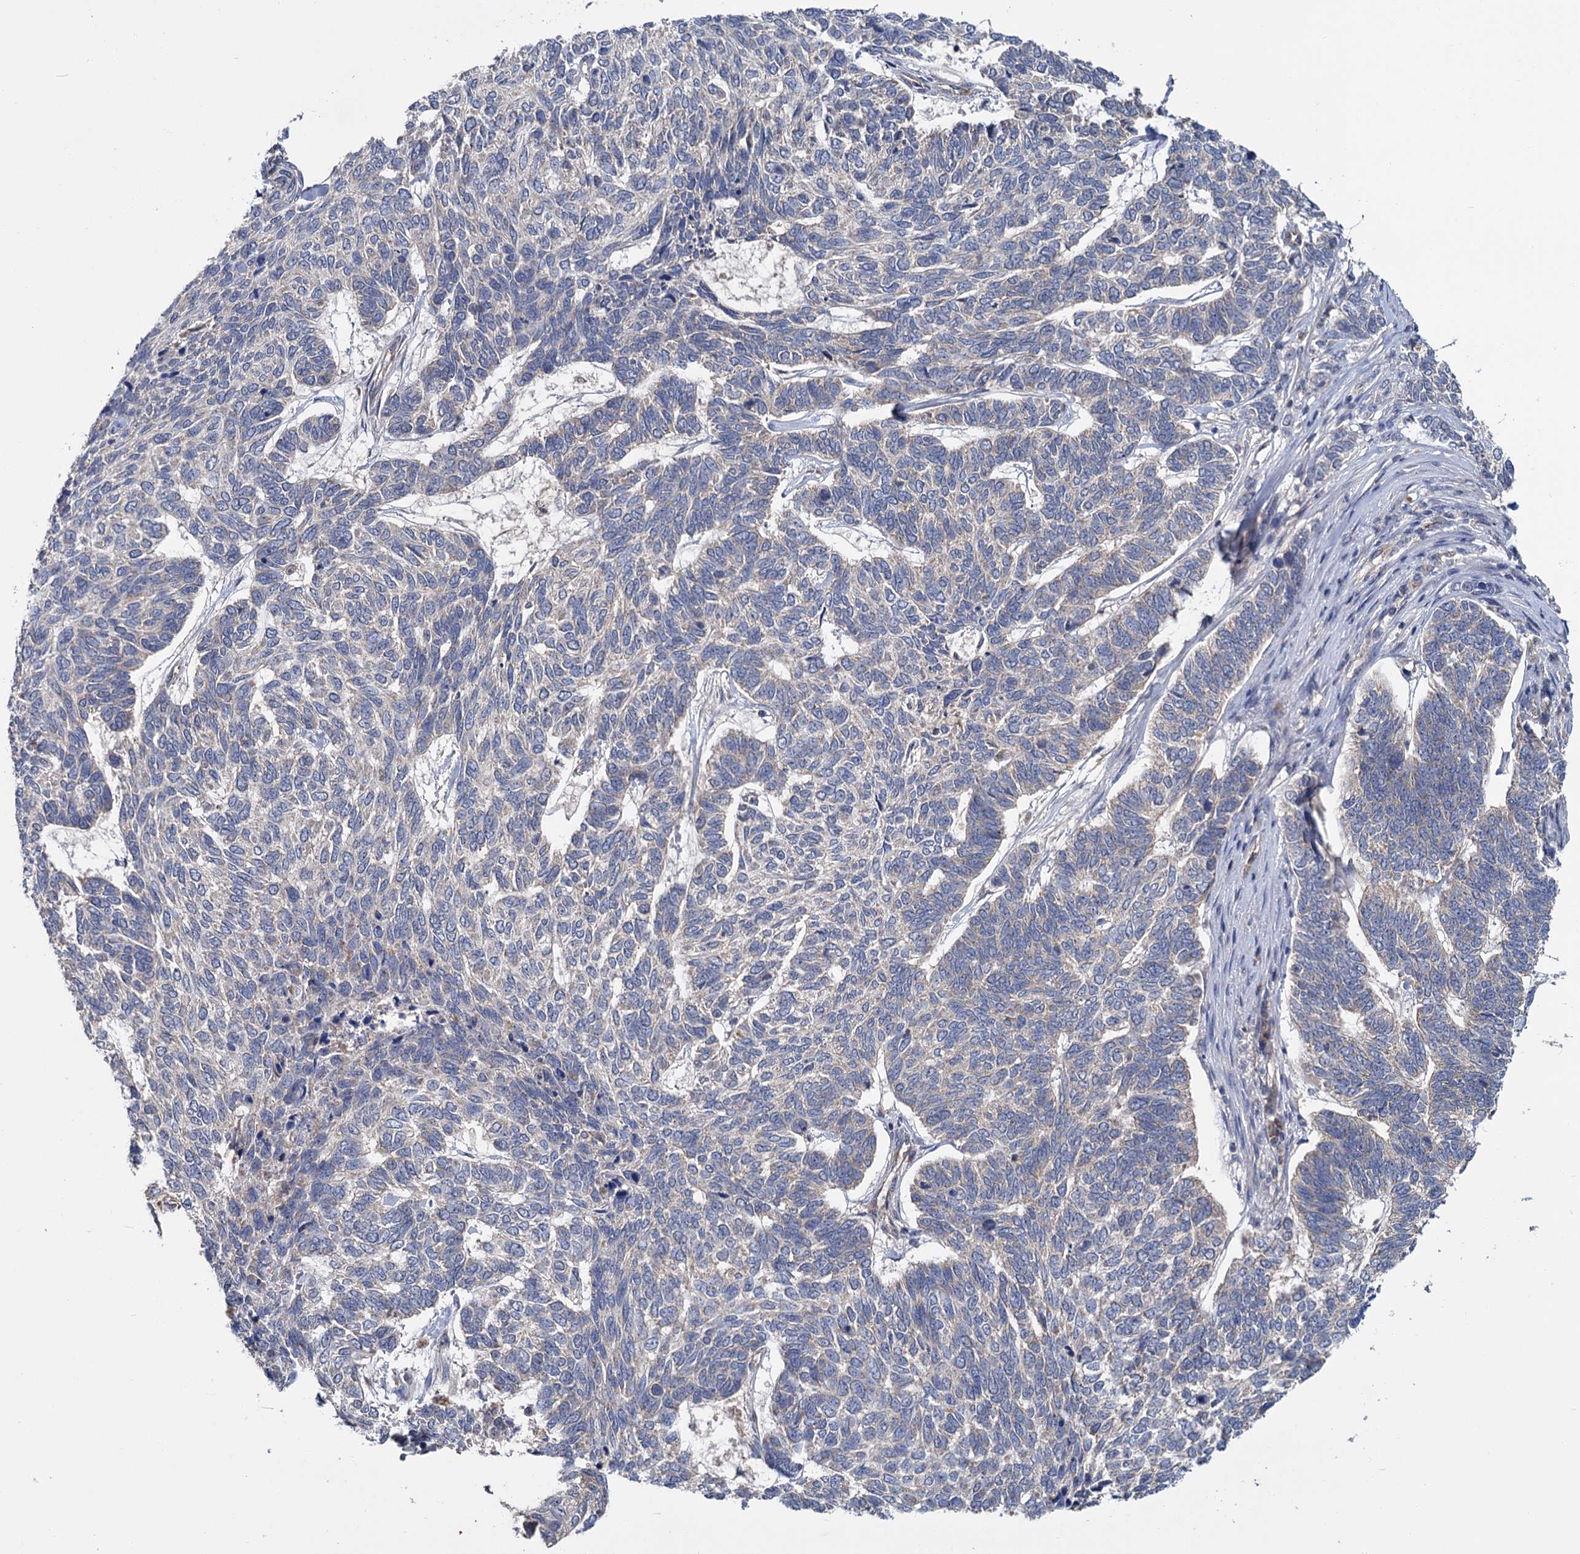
{"staining": {"intensity": "negative", "quantity": "none", "location": "none"}, "tissue": "skin cancer", "cell_type": "Tumor cells", "image_type": "cancer", "snomed": [{"axis": "morphology", "description": "Basal cell carcinoma"}, {"axis": "topography", "description": "Skin"}], "caption": "Immunohistochemical staining of skin cancer (basal cell carcinoma) displays no significant staining in tumor cells.", "gene": "DYNC2H1", "patient": {"sex": "female", "age": 65}}